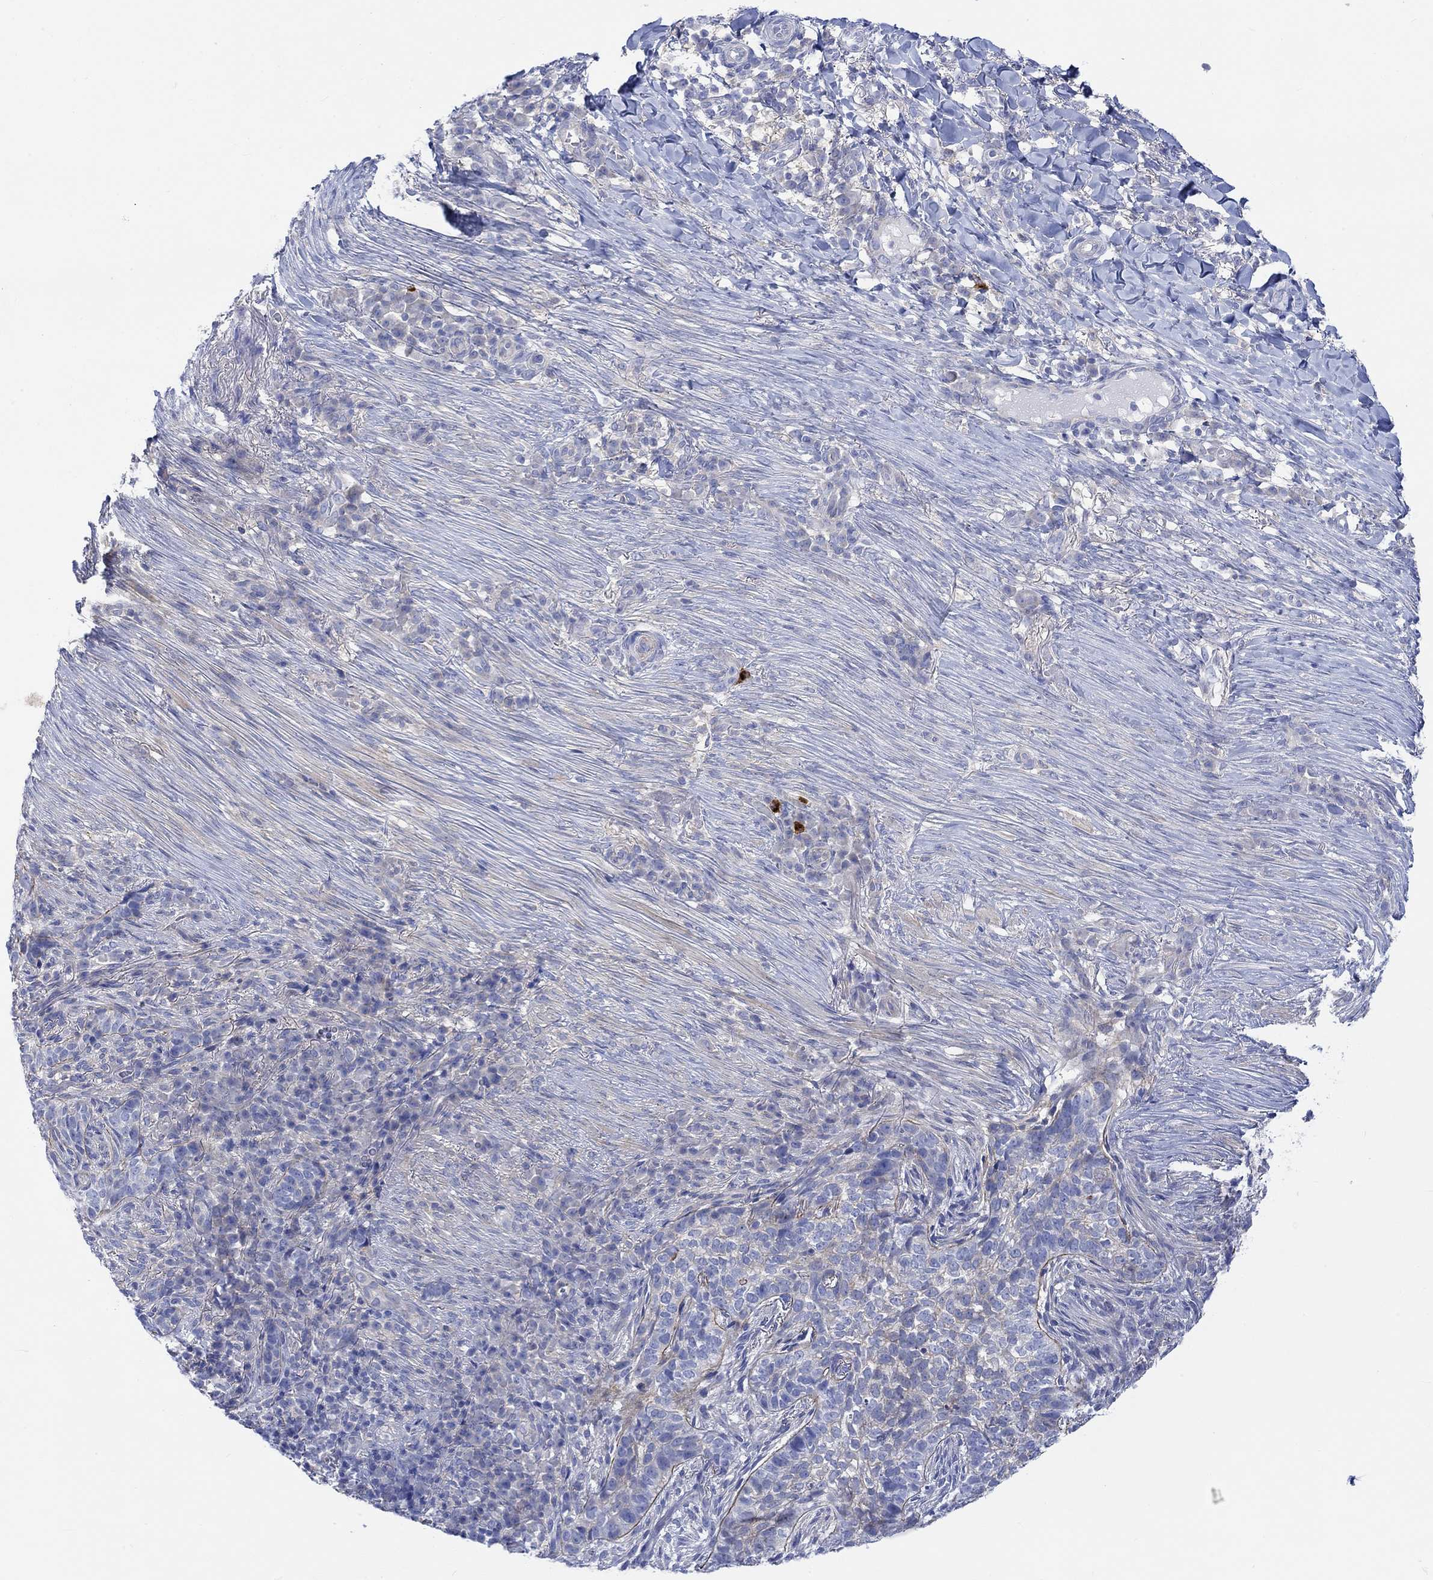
{"staining": {"intensity": "negative", "quantity": "none", "location": "none"}, "tissue": "skin cancer", "cell_type": "Tumor cells", "image_type": "cancer", "snomed": [{"axis": "morphology", "description": "Basal cell carcinoma"}, {"axis": "topography", "description": "Skin"}], "caption": "A high-resolution photomicrograph shows IHC staining of skin cancer (basal cell carcinoma), which reveals no significant staining in tumor cells.", "gene": "REEP6", "patient": {"sex": "female", "age": 69}}